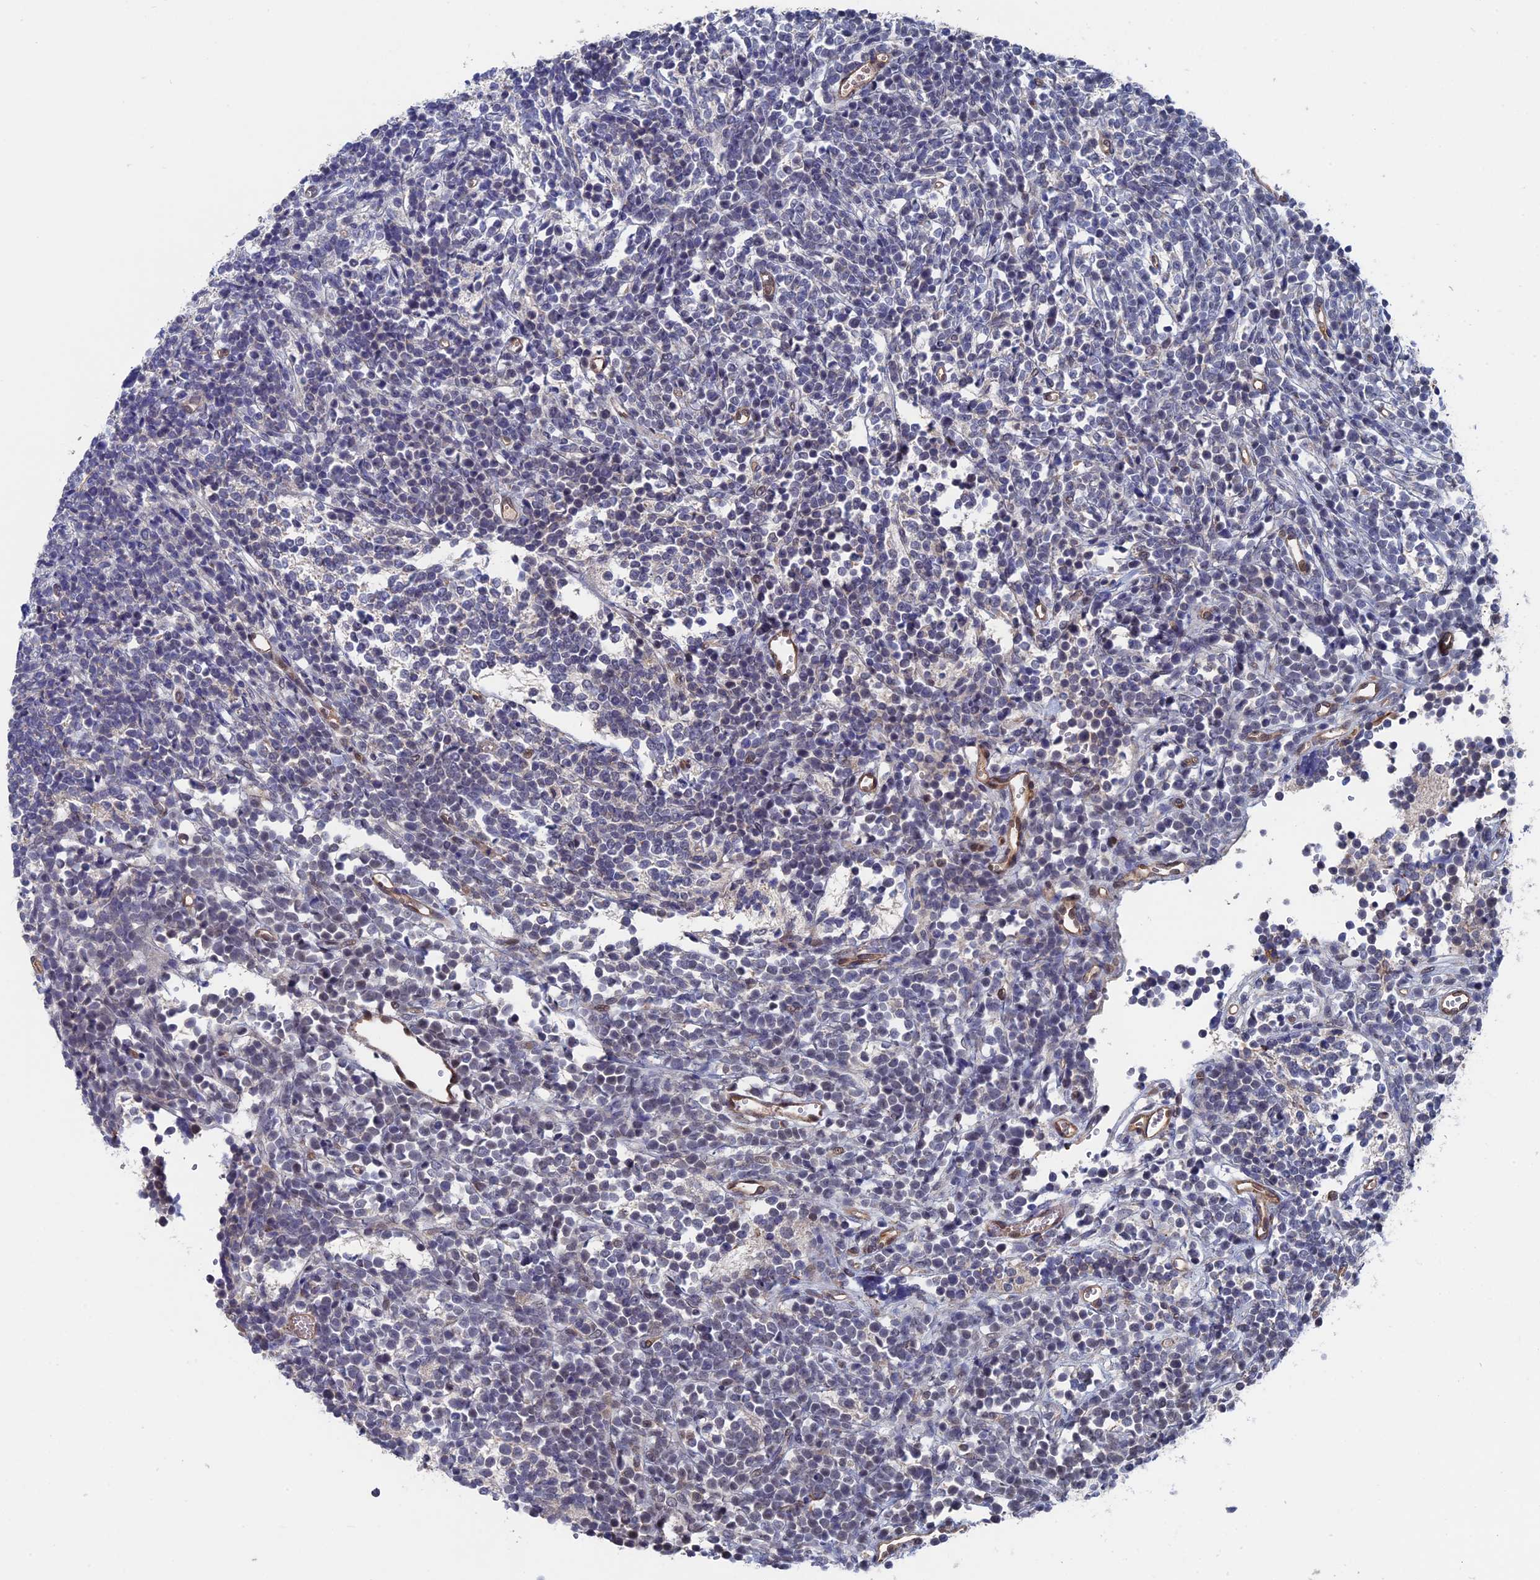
{"staining": {"intensity": "negative", "quantity": "none", "location": "none"}, "tissue": "glioma", "cell_type": "Tumor cells", "image_type": "cancer", "snomed": [{"axis": "morphology", "description": "Glioma, malignant, Low grade"}, {"axis": "topography", "description": "Brain"}], "caption": "A photomicrograph of human glioma is negative for staining in tumor cells. Nuclei are stained in blue.", "gene": "RPUSD1", "patient": {"sex": "female", "age": 1}}